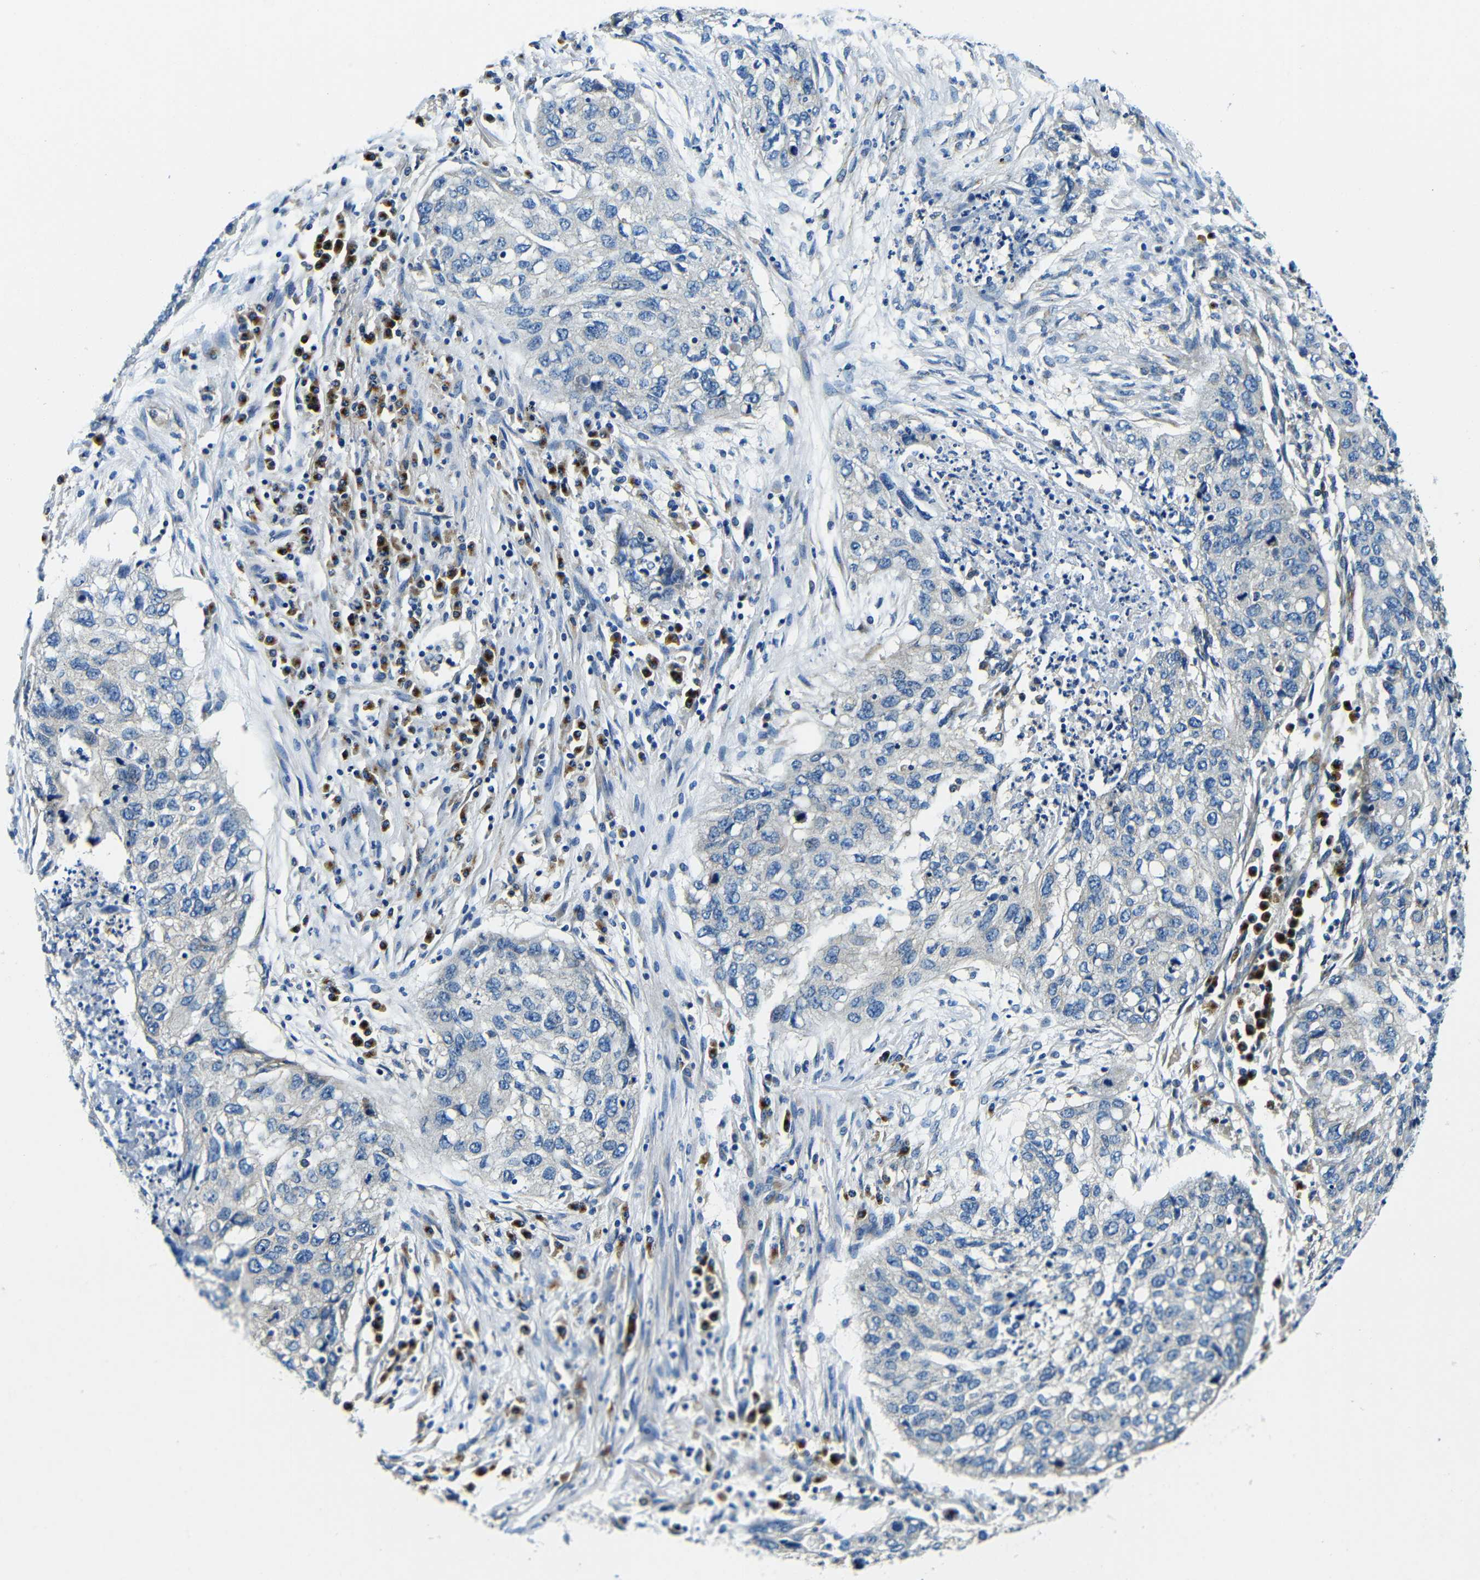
{"staining": {"intensity": "negative", "quantity": "none", "location": "none"}, "tissue": "lung cancer", "cell_type": "Tumor cells", "image_type": "cancer", "snomed": [{"axis": "morphology", "description": "Squamous cell carcinoma, NOS"}, {"axis": "topography", "description": "Lung"}], "caption": "This is a histopathology image of immunohistochemistry staining of lung cancer, which shows no positivity in tumor cells.", "gene": "USO1", "patient": {"sex": "female", "age": 63}}